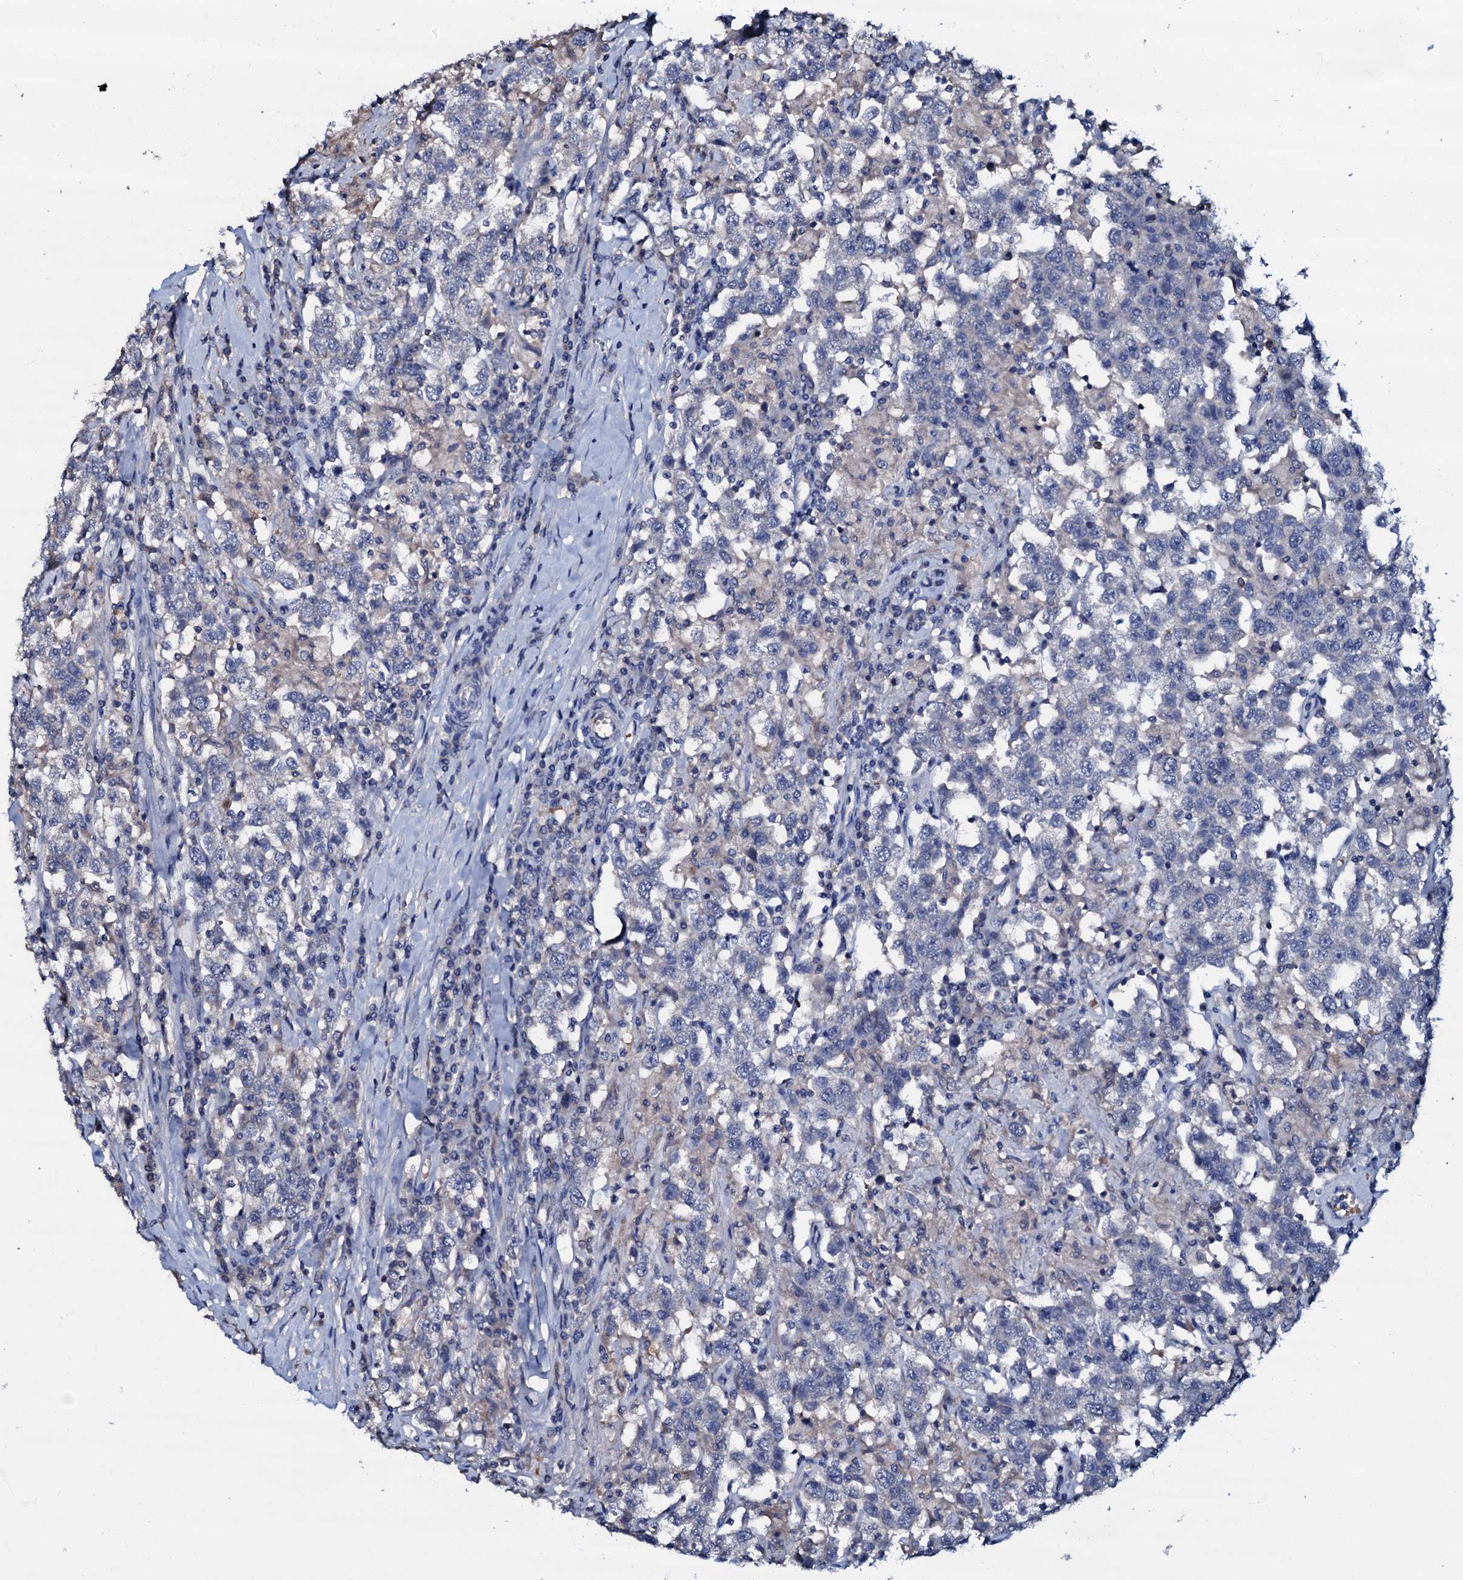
{"staining": {"intensity": "negative", "quantity": "none", "location": "none"}, "tissue": "testis cancer", "cell_type": "Tumor cells", "image_type": "cancer", "snomed": [{"axis": "morphology", "description": "Seminoma, NOS"}, {"axis": "topography", "description": "Testis"}], "caption": "Immunohistochemical staining of human testis cancer shows no significant expression in tumor cells.", "gene": "CPNE2", "patient": {"sex": "male", "age": 41}}